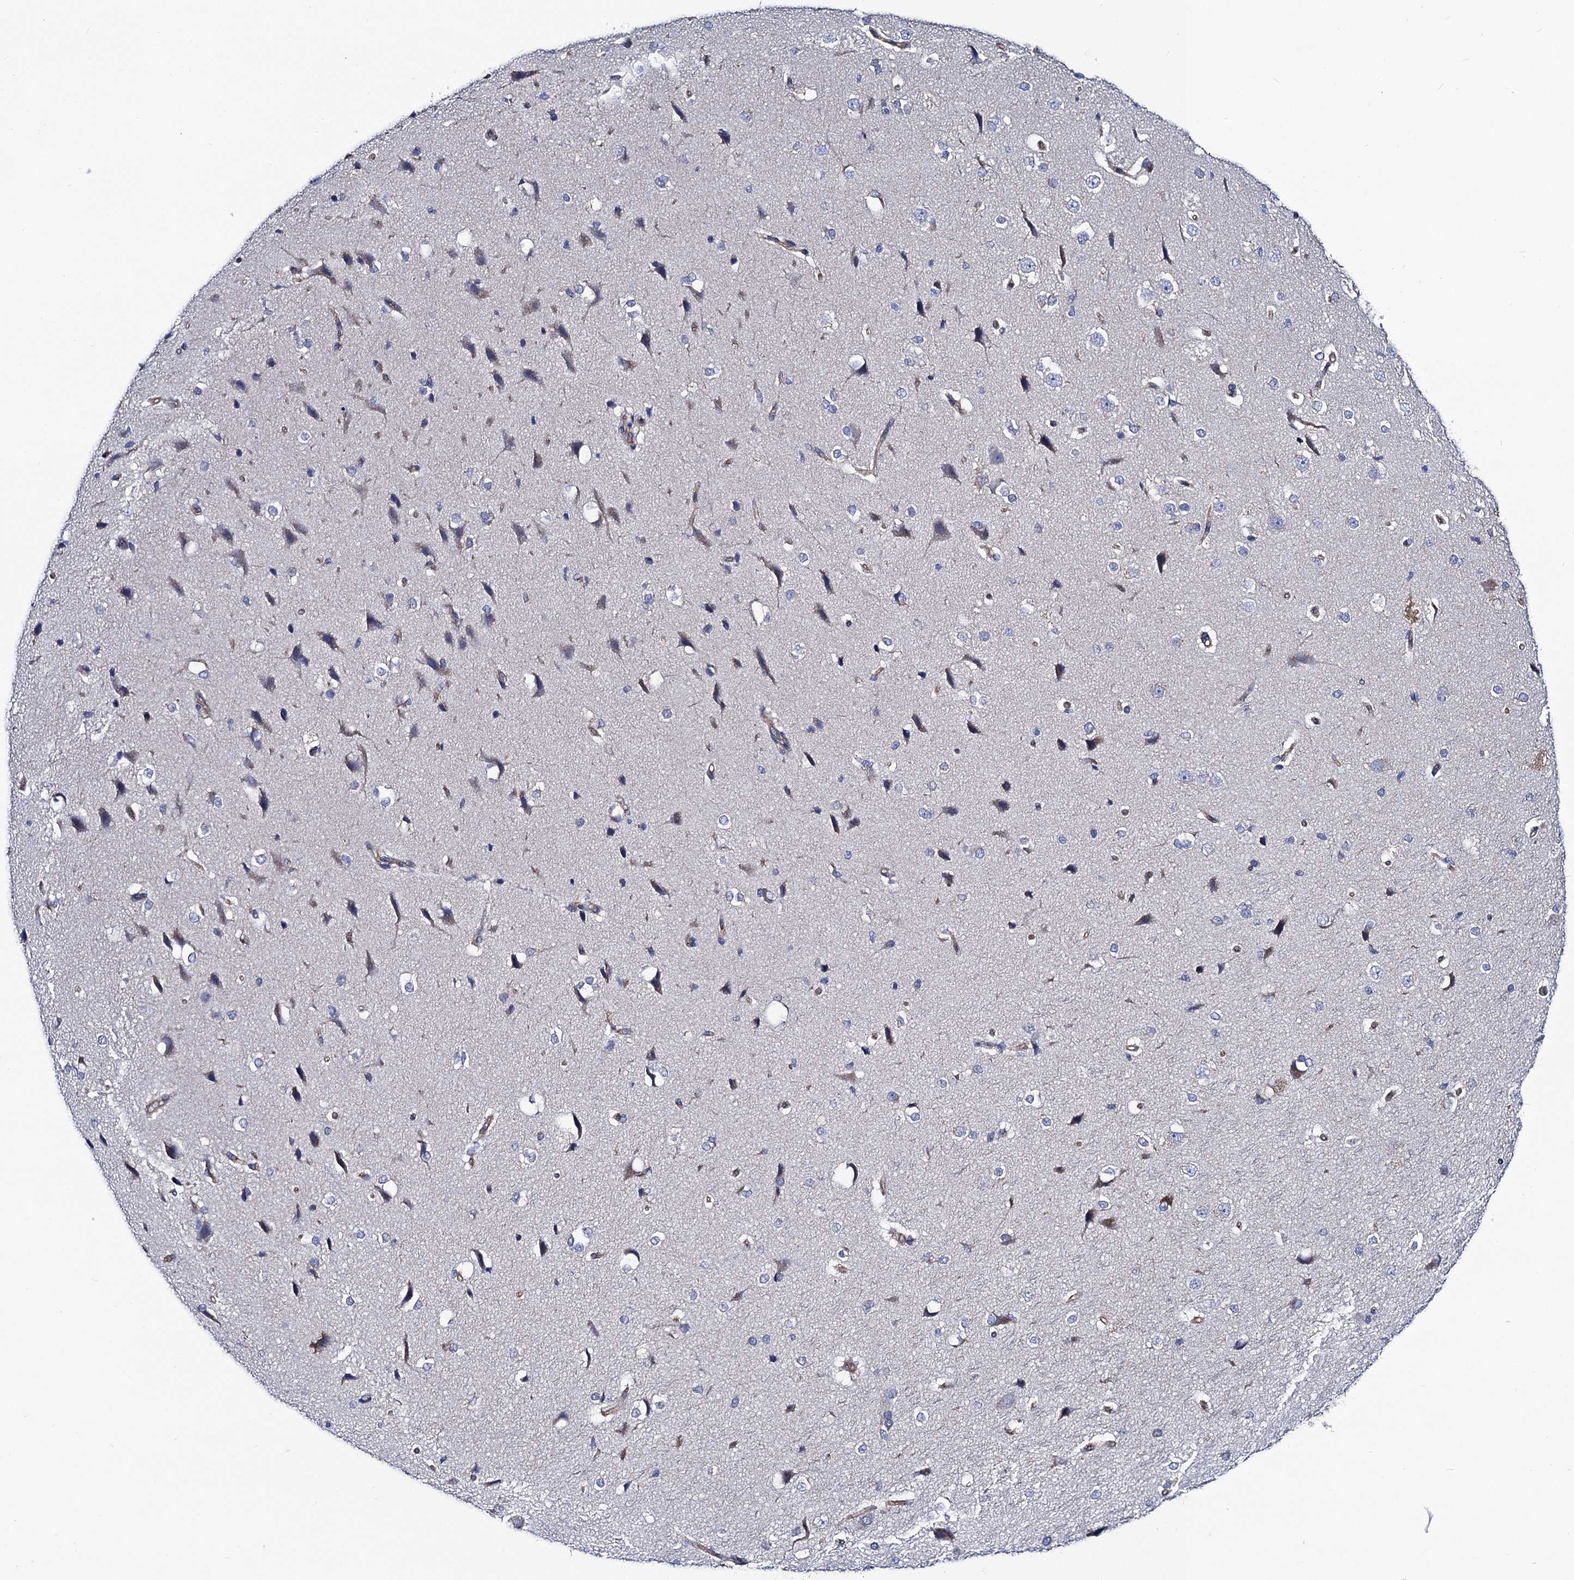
{"staining": {"intensity": "weak", "quantity": ">75%", "location": "cytoplasmic/membranous"}, "tissue": "cerebral cortex", "cell_type": "Endothelial cells", "image_type": "normal", "snomed": [{"axis": "morphology", "description": "Normal tissue, NOS"}, {"axis": "morphology", "description": "Developmental malformation"}, {"axis": "topography", "description": "Cerebral cortex"}], "caption": "Endothelial cells display weak cytoplasmic/membranous expression in about >75% of cells in unremarkable cerebral cortex. Immunohistochemistry (ihc) stains the protein in brown and the nuclei are stained blue.", "gene": "DYDC1", "patient": {"sex": "female", "age": 30}}